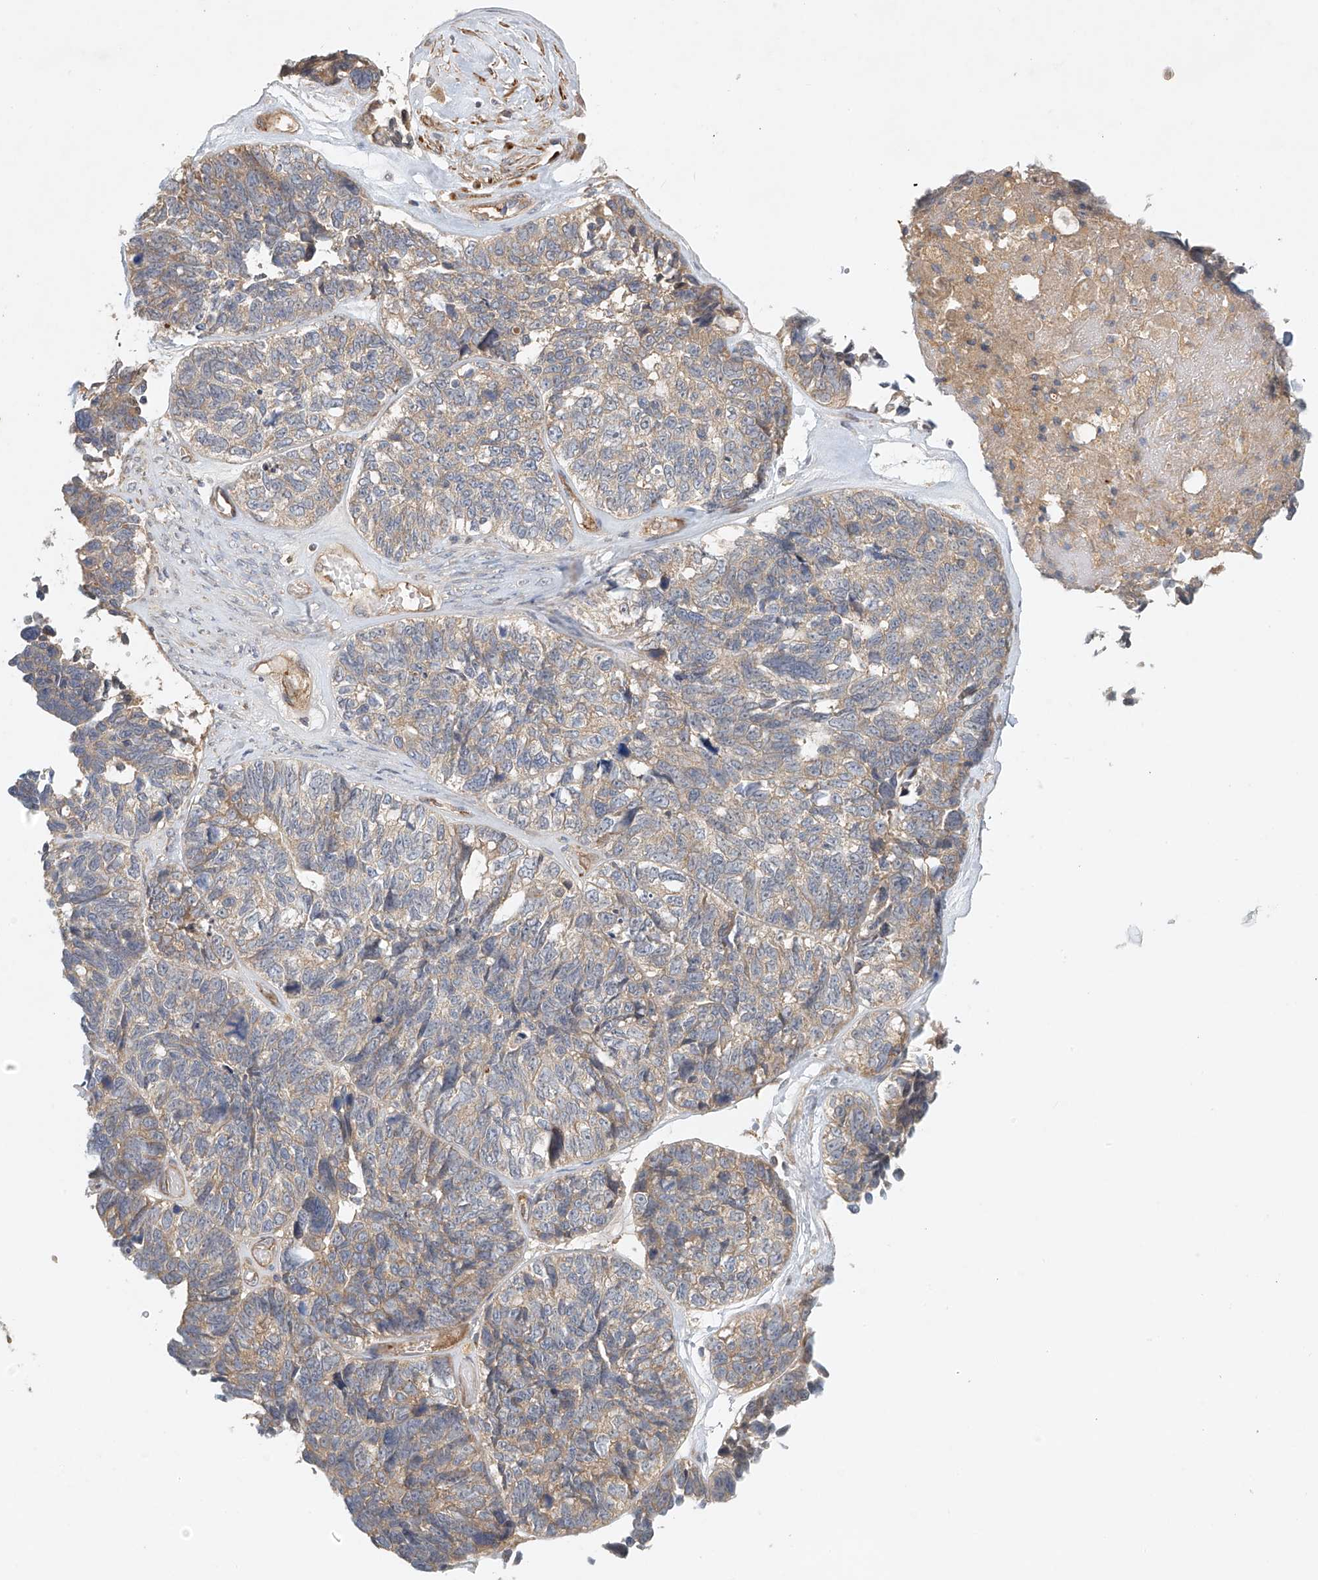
{"staining": {"intensity": "weak", "quantity": "25%-75%", "location": "cytoplasmic/membranous"}, "tissue": "ovarian cancer", "cell_type": "Tumor cells", "image_type": "cancer", "snomed": [{"axis": "morphology", "description": "Cystadenocarcinoma, serous, NOS"}, {"axis": "topography", "description": "Ovary"}], "caption": "A high-resolution photomicrograph shows IHC staining of ovarian serous cystadenocarcinoma, which demonstrates weak cytoplasmic/membranous expression in about 25%-75% of tumor cells.", "gene": "LYRM9", "patient": {"sex": "female", "age": 79}}